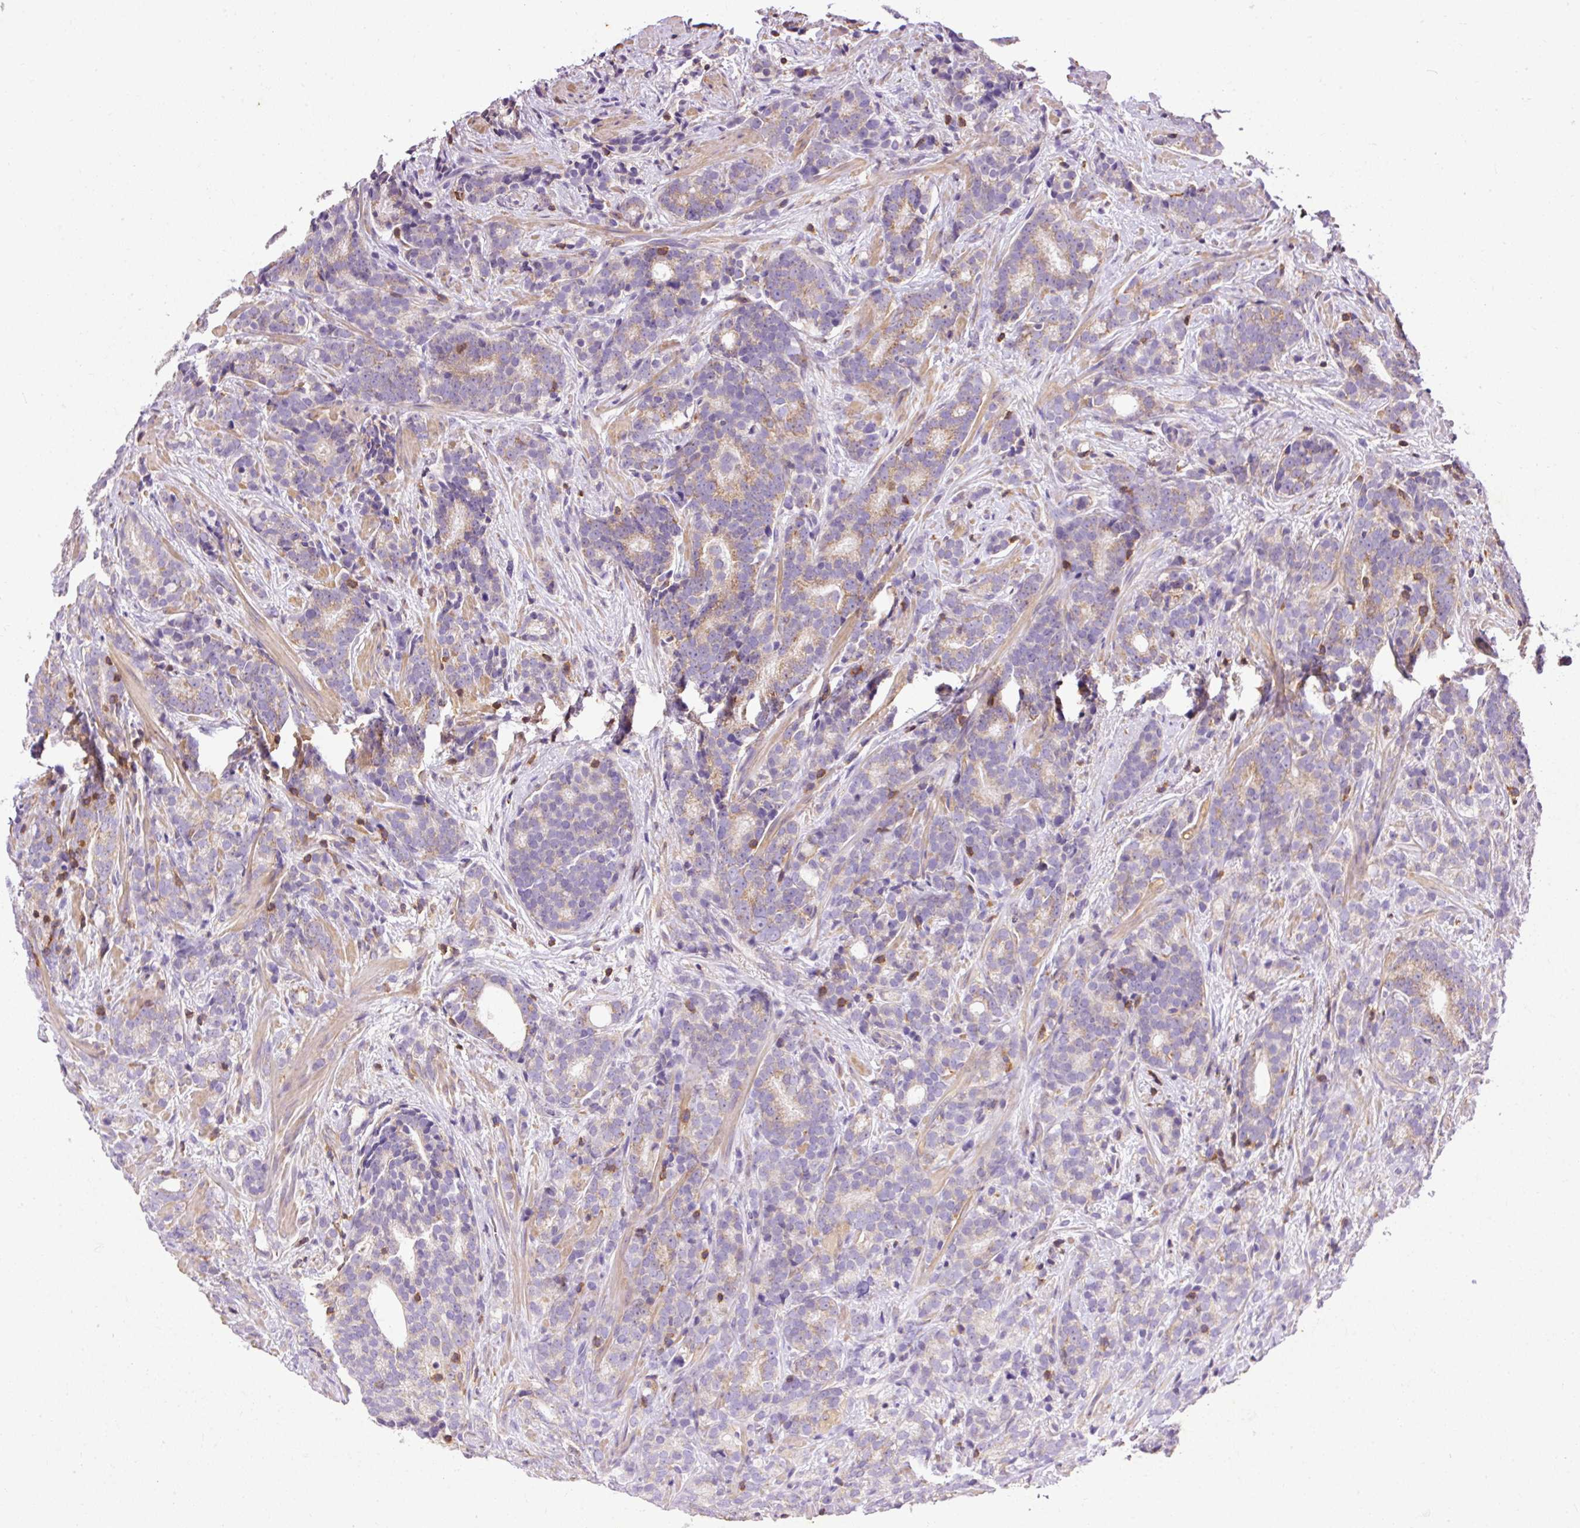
{"staining": {"intensity": "weak", "quantity": "25%-75%", "location": "cytoplasmic/membranous"}, "tissue": "prostate cancer", "cell_type": "Tumor cells", "image_type": "cancer", "snomed": [{"axis": "morphology", "description": "Adenocarcinoma, High grade"}, {"axis": "topography", "description": "Prostate"}], "caption": "Immunohistochemistry (IHC) of human prostate cancer (adenocarcinoma (high-grade)) displays low levels of weak cytoplasmic/membranous positivity in about 25%-75% of tumor cells.", "gene": "IMMT", "patient": {"sex": "male", "age": 64}}